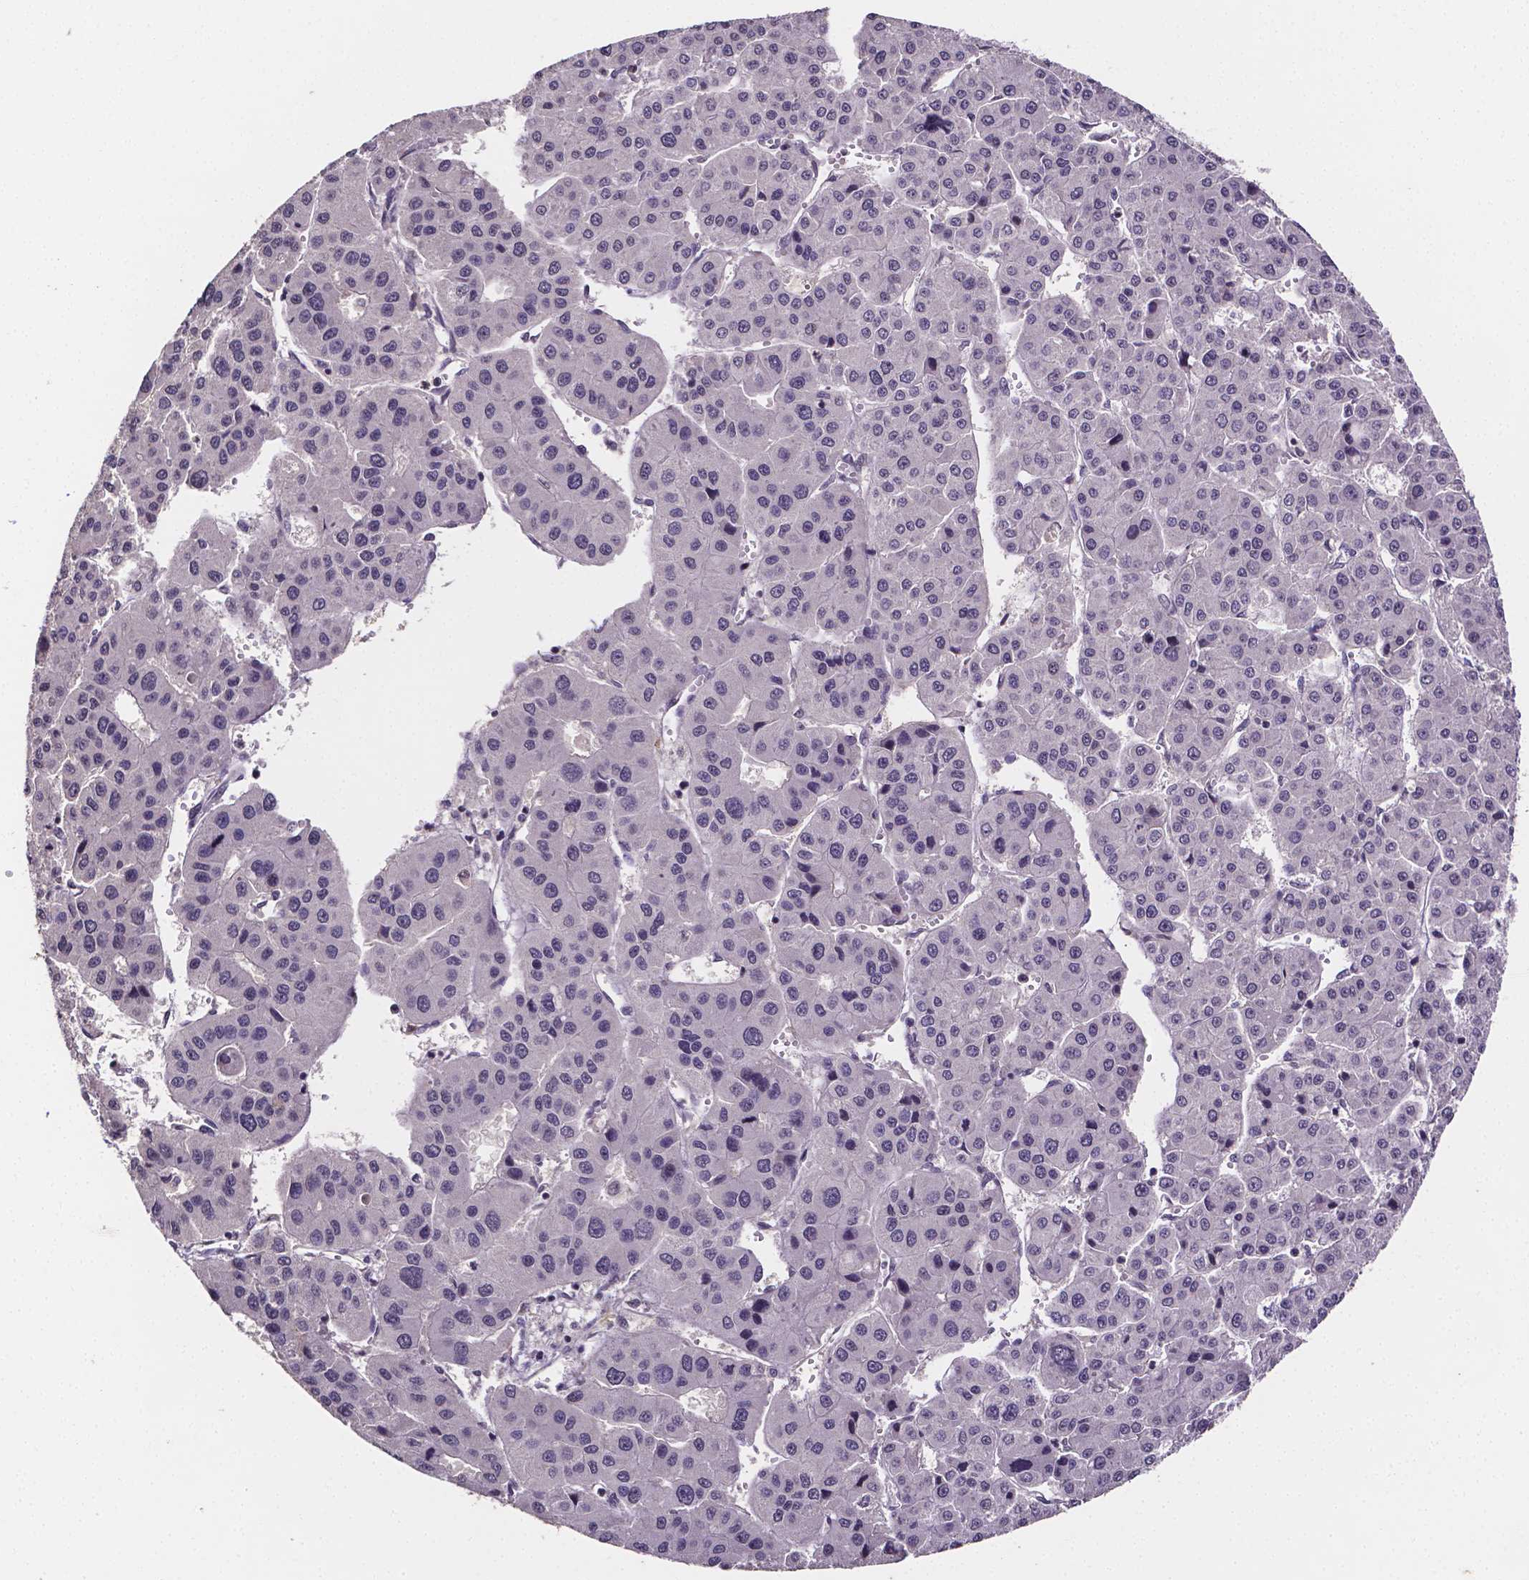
{"staining": {"intensity": "negative", "quantity": "none", "location": "none"}, "tissue": "liver cancer", "cell_type": "Tumor cells", "image_type": "cancer", "snomed": [{"axis": "morphology", "description": "Carcinoma, Hepatocellular, NOS"}, {"axis": "topography", "description": "Liver"}], "caption": "An immunohistochemistry image of liver cancer (hepatocellular carcinoma) is shown. There is no staining in tumor cells of liver cancer (hepatocellular carcinoma).", "gene": "NRGN", "patient": {"sex": "male", "age": 73}}